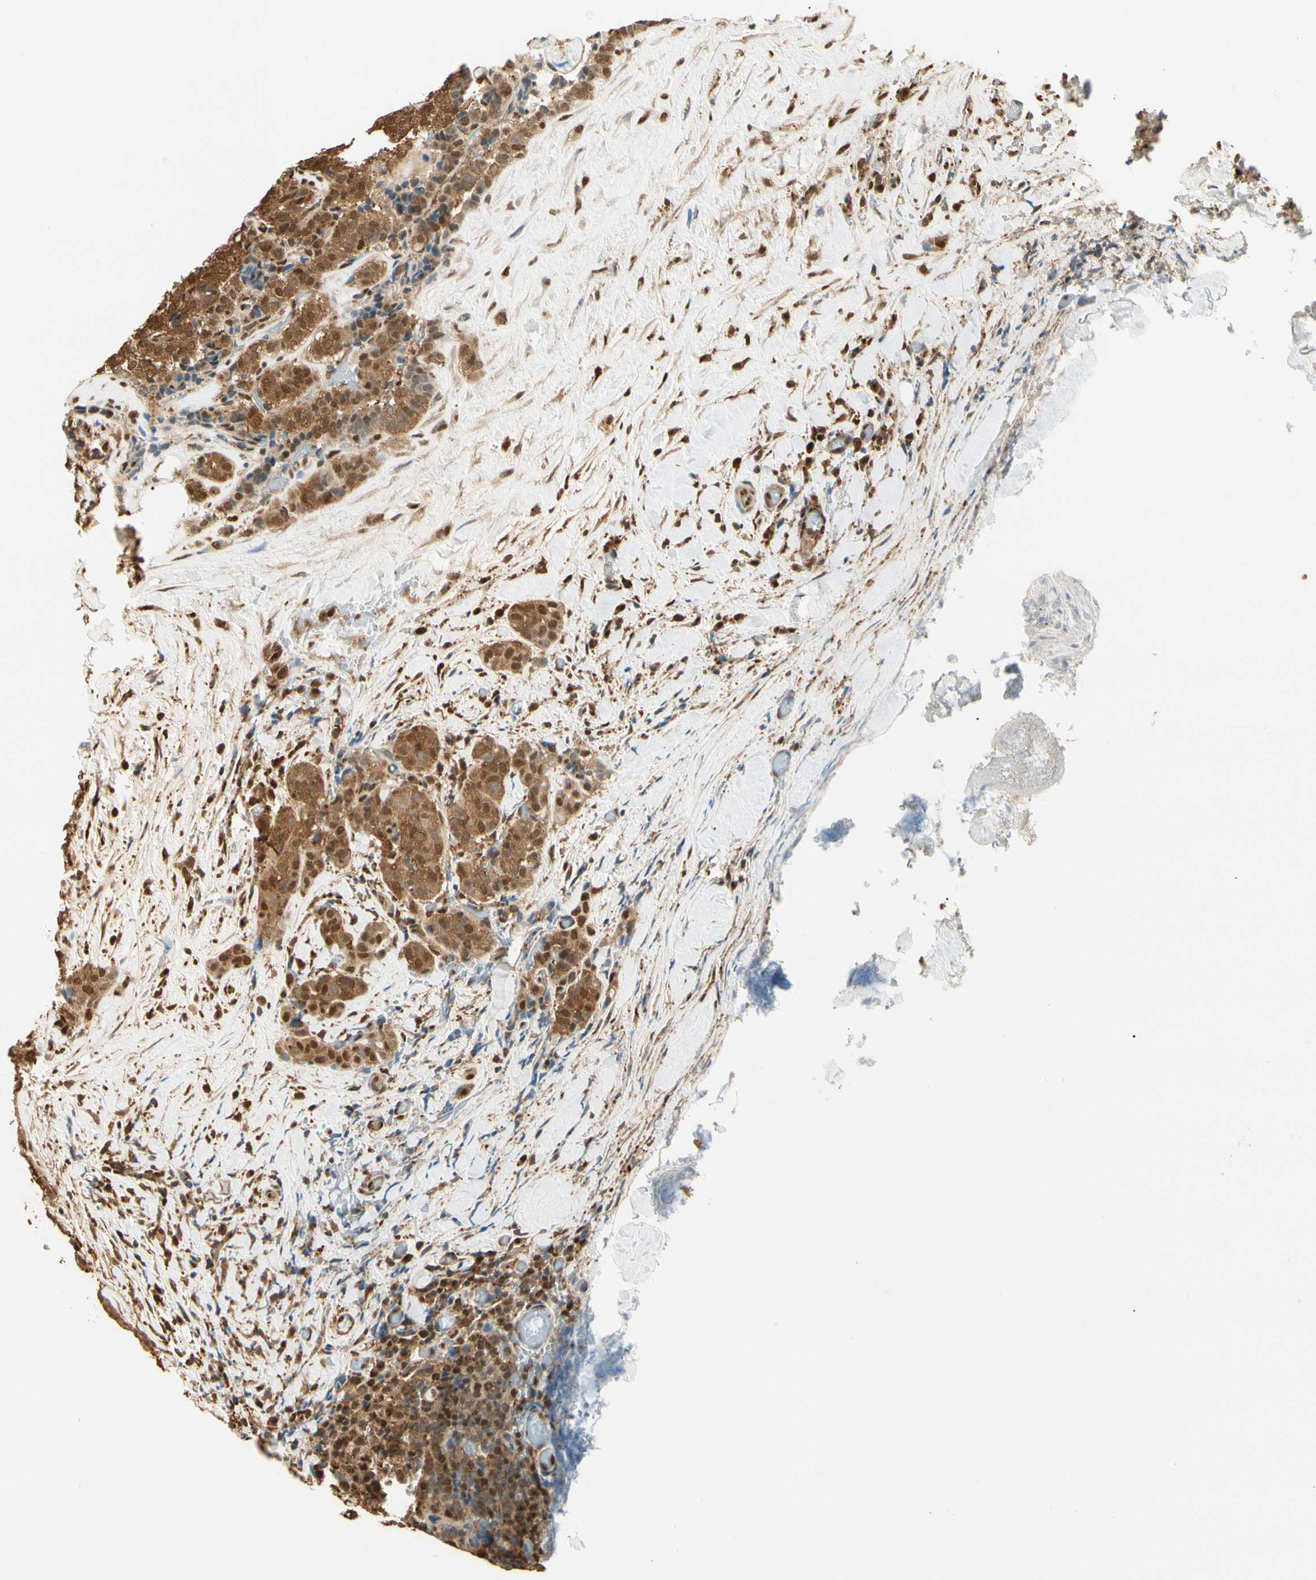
{"staining": {"intensity": "moderate", "quantity": ">75%", "location": "cytoplasmic/membranous,nuclear"}, "tissue": "thyroid cancer", "cell_type": "Tumor cells", "image_type": "cancer", "snomed": [{"axis": "morphology", "description": "Normal tissue, NOS"}, {"axis": "morphology", "description": "Papillary adenocarcinoma, NOS"}, {"axis": "topography", "description": "Thyroid gland"}], "caption": "The micrograph demonstrates staining of thyroid papillary adenocarcinoma, revealing moderate cytoplasmic/membranous and nuclear protein positivity (brown color) within tumor cells.", "gene": "PNCK", "patient": {"sex": "female", "age": 30}}